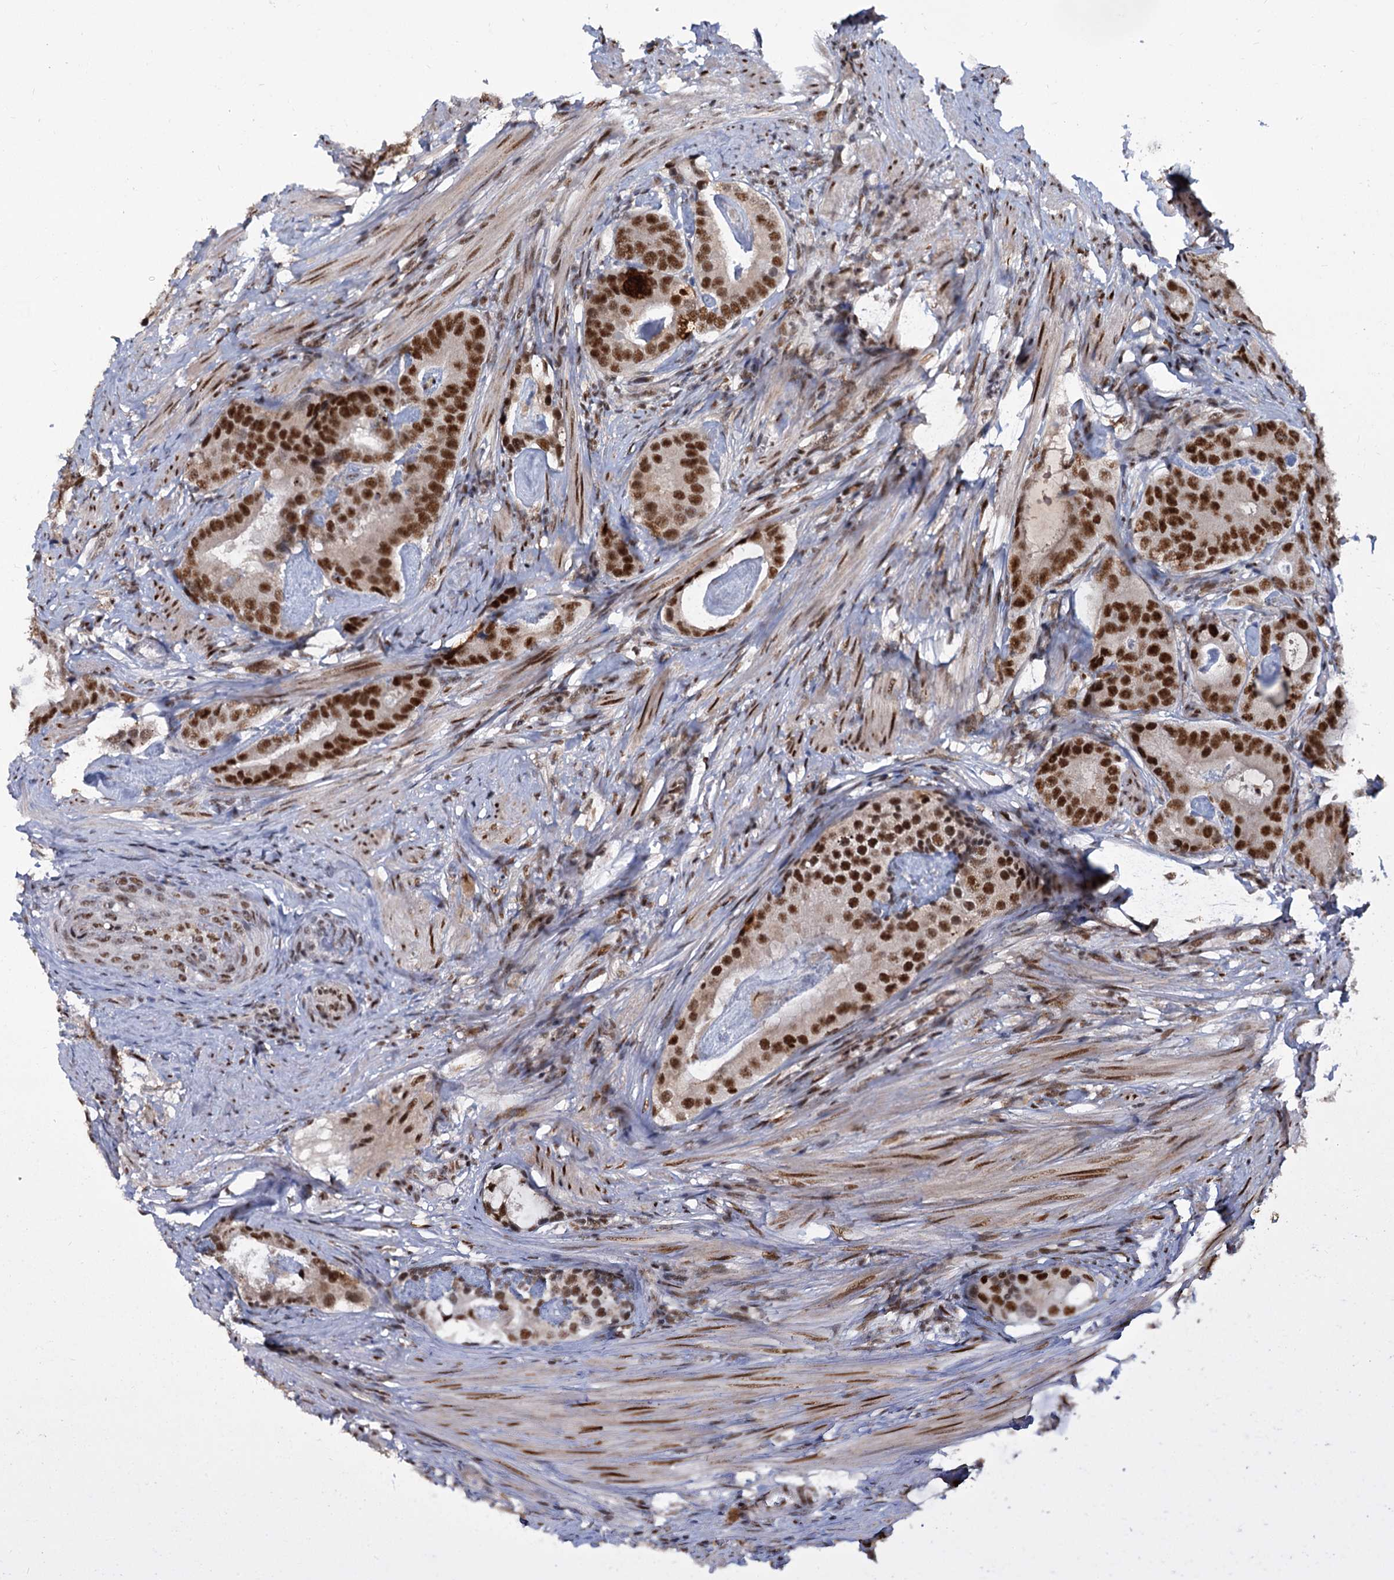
{"staining": {"intensity": "strong", "quantity": ">75%", "location": "nuclear"}, "tissue": "prostate cancer", "cell_type": "Tumor cells", "image_type": "cancer", "snomed": [{"axis": "morphology", "description": "Adenocarcinoma, Low grade"}, {"axis": "topography", "description": "Prostate"}], "caption": "Protein staining shows strong nuclear expression in approximately >75% of tumor cells in adenocarcinoma (low-grade) (prostate).", "gene": "WBP4", "patient": {"sex": "male", "age": 71}}